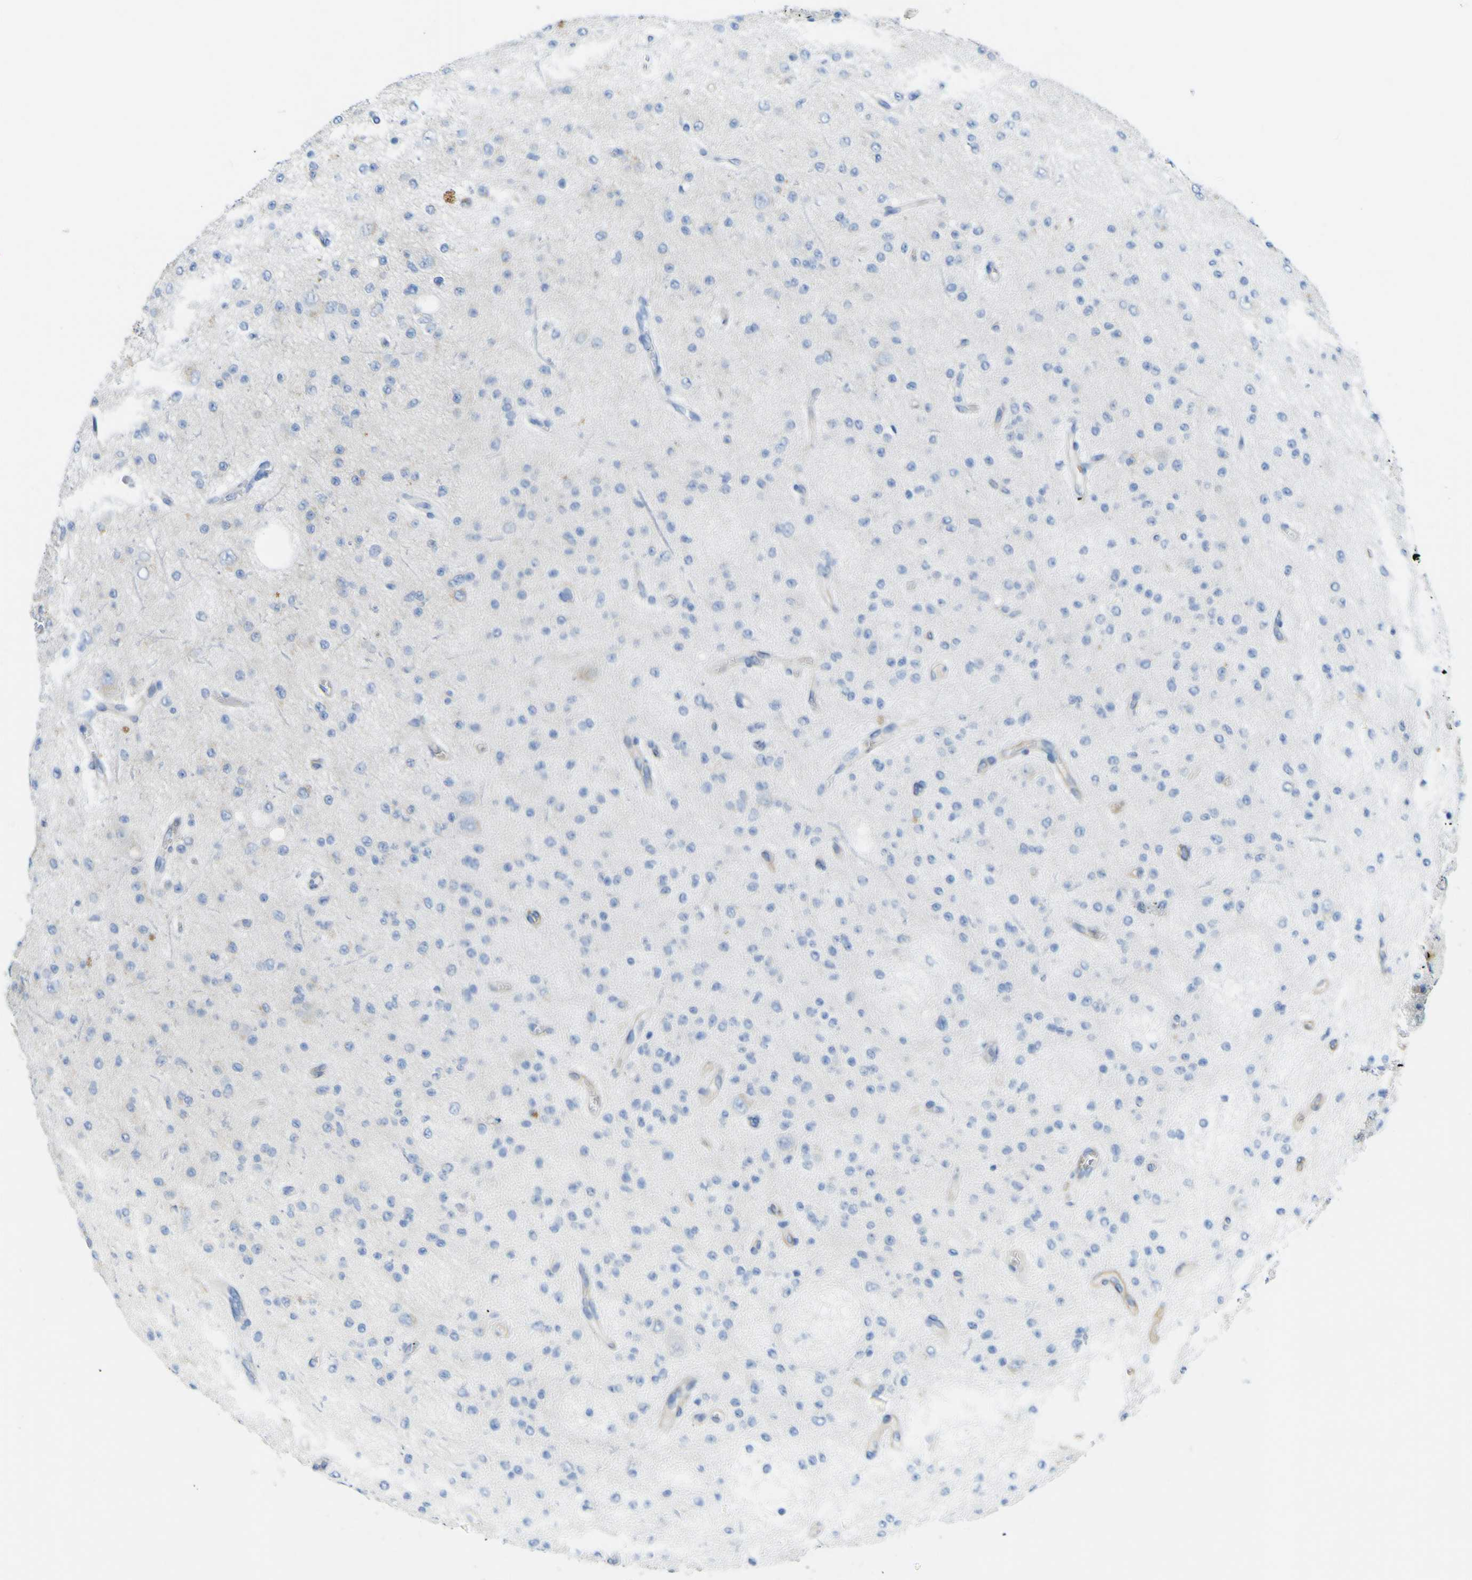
{"staining": {"intensity": "negative", "quantity": "none", "location": "none"}, "tissue": "glioma", "cell_type": "Tumor cells", "image_type": "cancer", "snomed": [{"axis": "morphology", "description": "Glioma, malignant, Low grade"}, {"axis": "topography", "description": "Brain"}], "caption": "Tumor cells show no significant expression in glioma.", "gene": "CD93", "patient": {"sex": "male", "age": 38}}